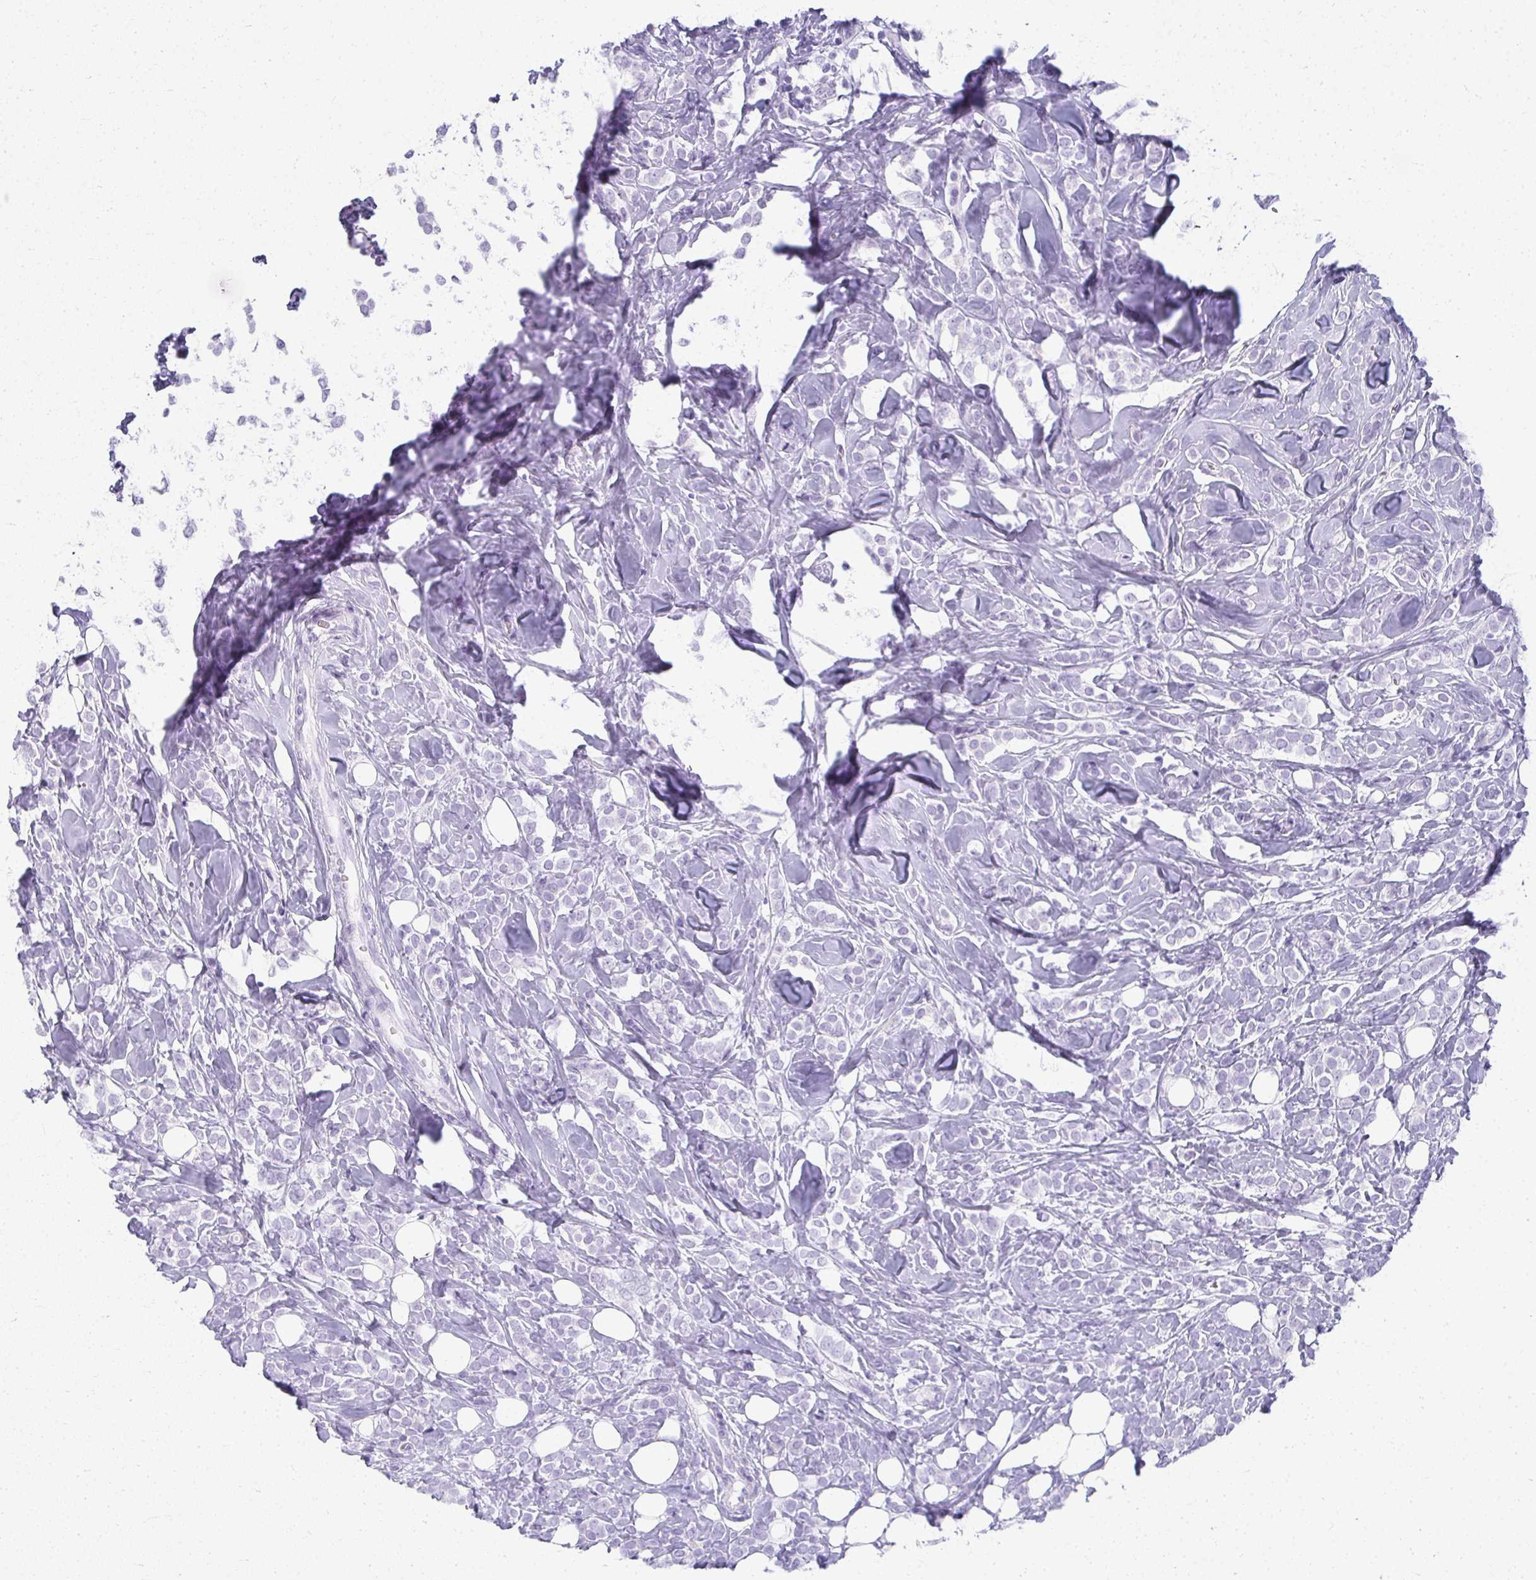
{"staining": {"intensity": "negative", "quantity": "none", "location": "none"}, "tissue": "breast cancer", "cell_type": "Tumor cells", "image_type": "cancer", "snomed": [{"axis": "morphology", "description": "Lobular carcinoma"}, {"axis": "topography", "description": "Breast"}], "caption": "This is an immunohistochemistry (IHC) micrograph of breast lobular carcinoma. There is no expression in tumor cells.", "gene": "MOBP", "patient": {"sex": "female", "age": 49}}